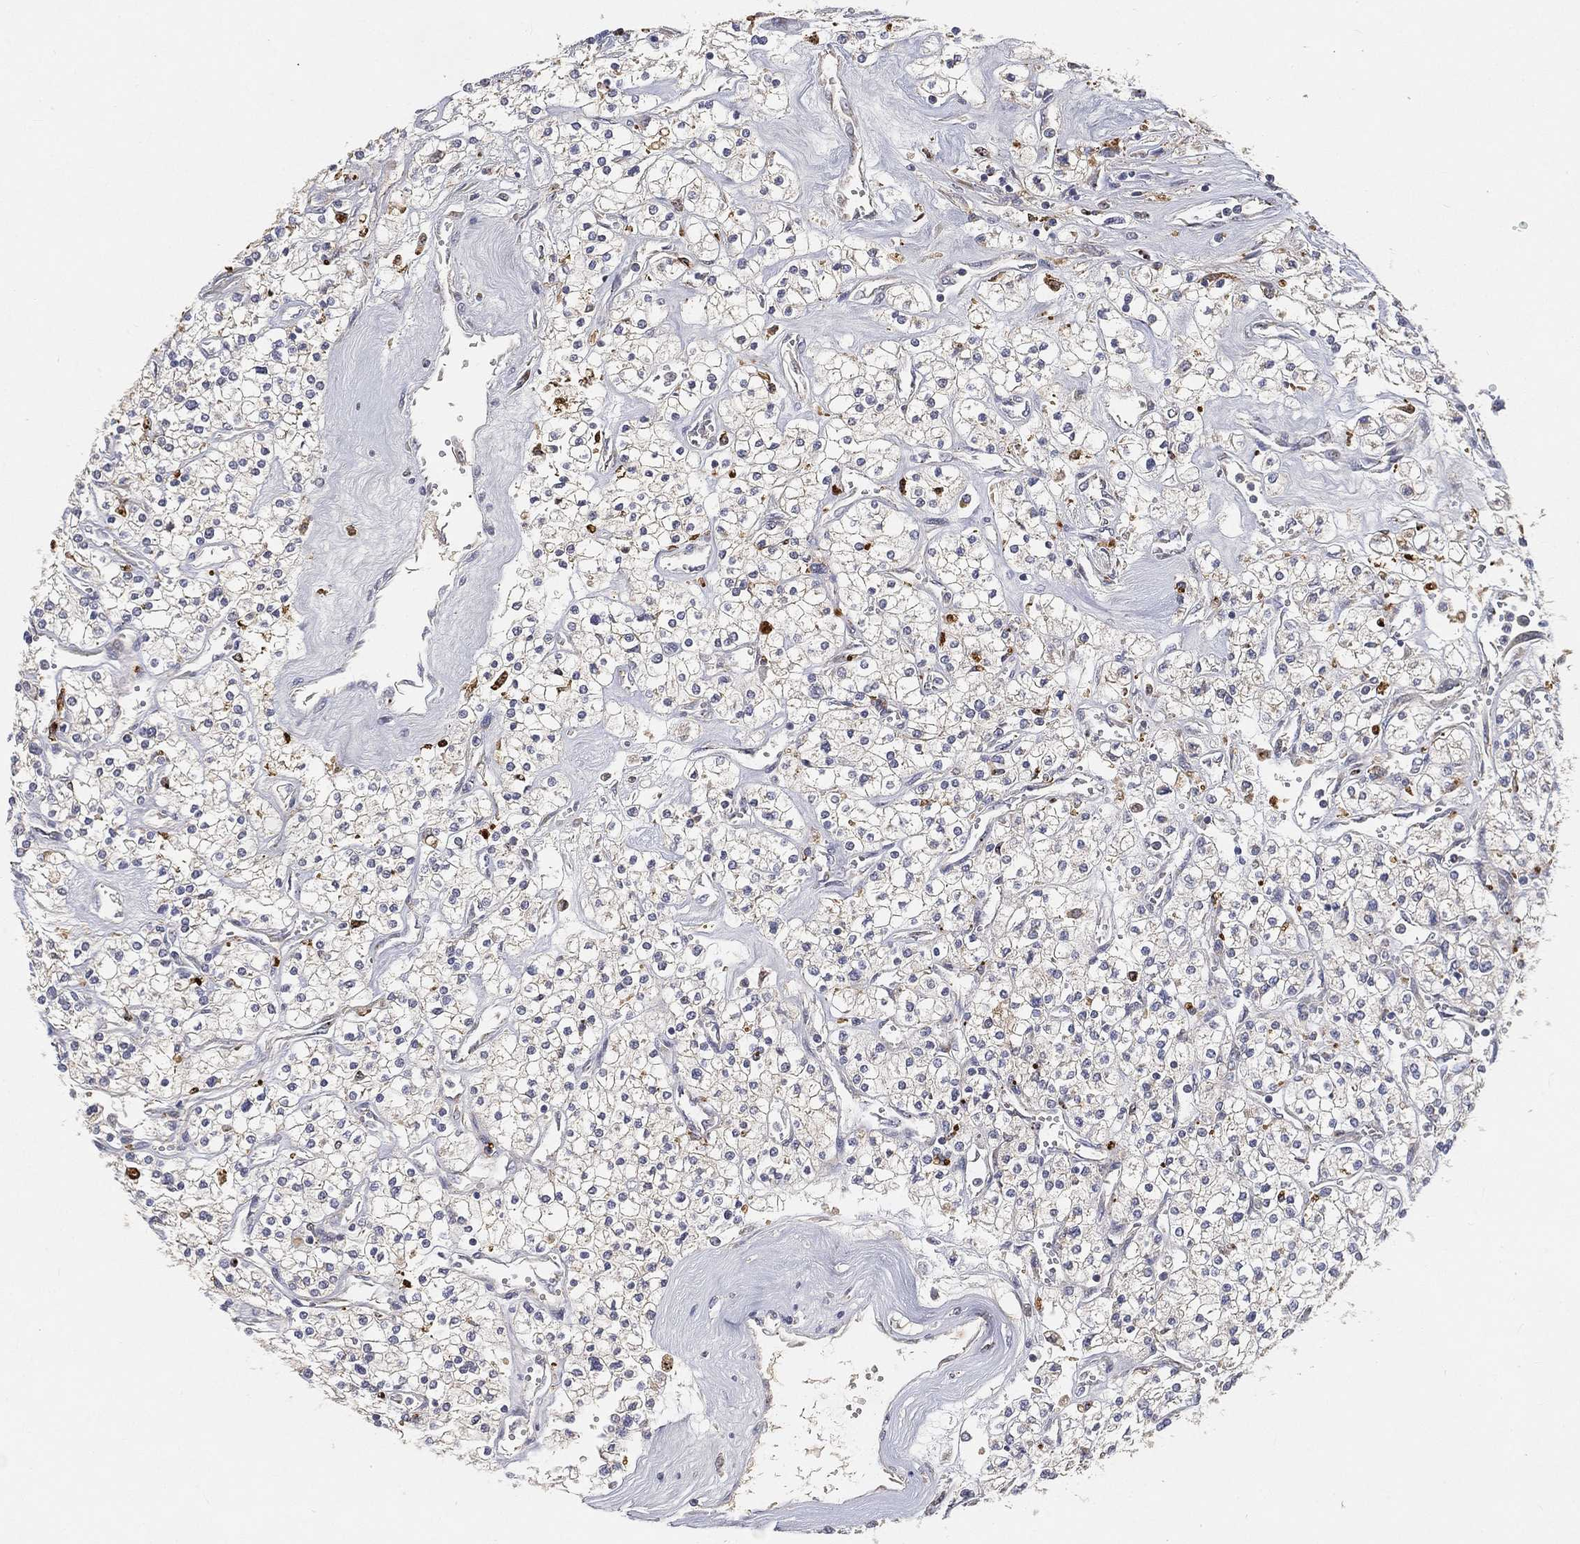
{"staining": {"intensity": "negative", "quantity": "none", "location": "none"}, "tissue": "renal cancer", "cell_type": "Tumor cells", "image_type": "cancer", "snomed": [{"axis": "morphology", "description": "Adenocarcinoma, NOS"}, {"axis": "topography", "description": "Kidney"}], "caption": "An image of human renal cancer (adenocarcinoma) is negative for staining in tumor cells.", "gene": "CTSL", "patient": {"sex": "male", "age": 80}}